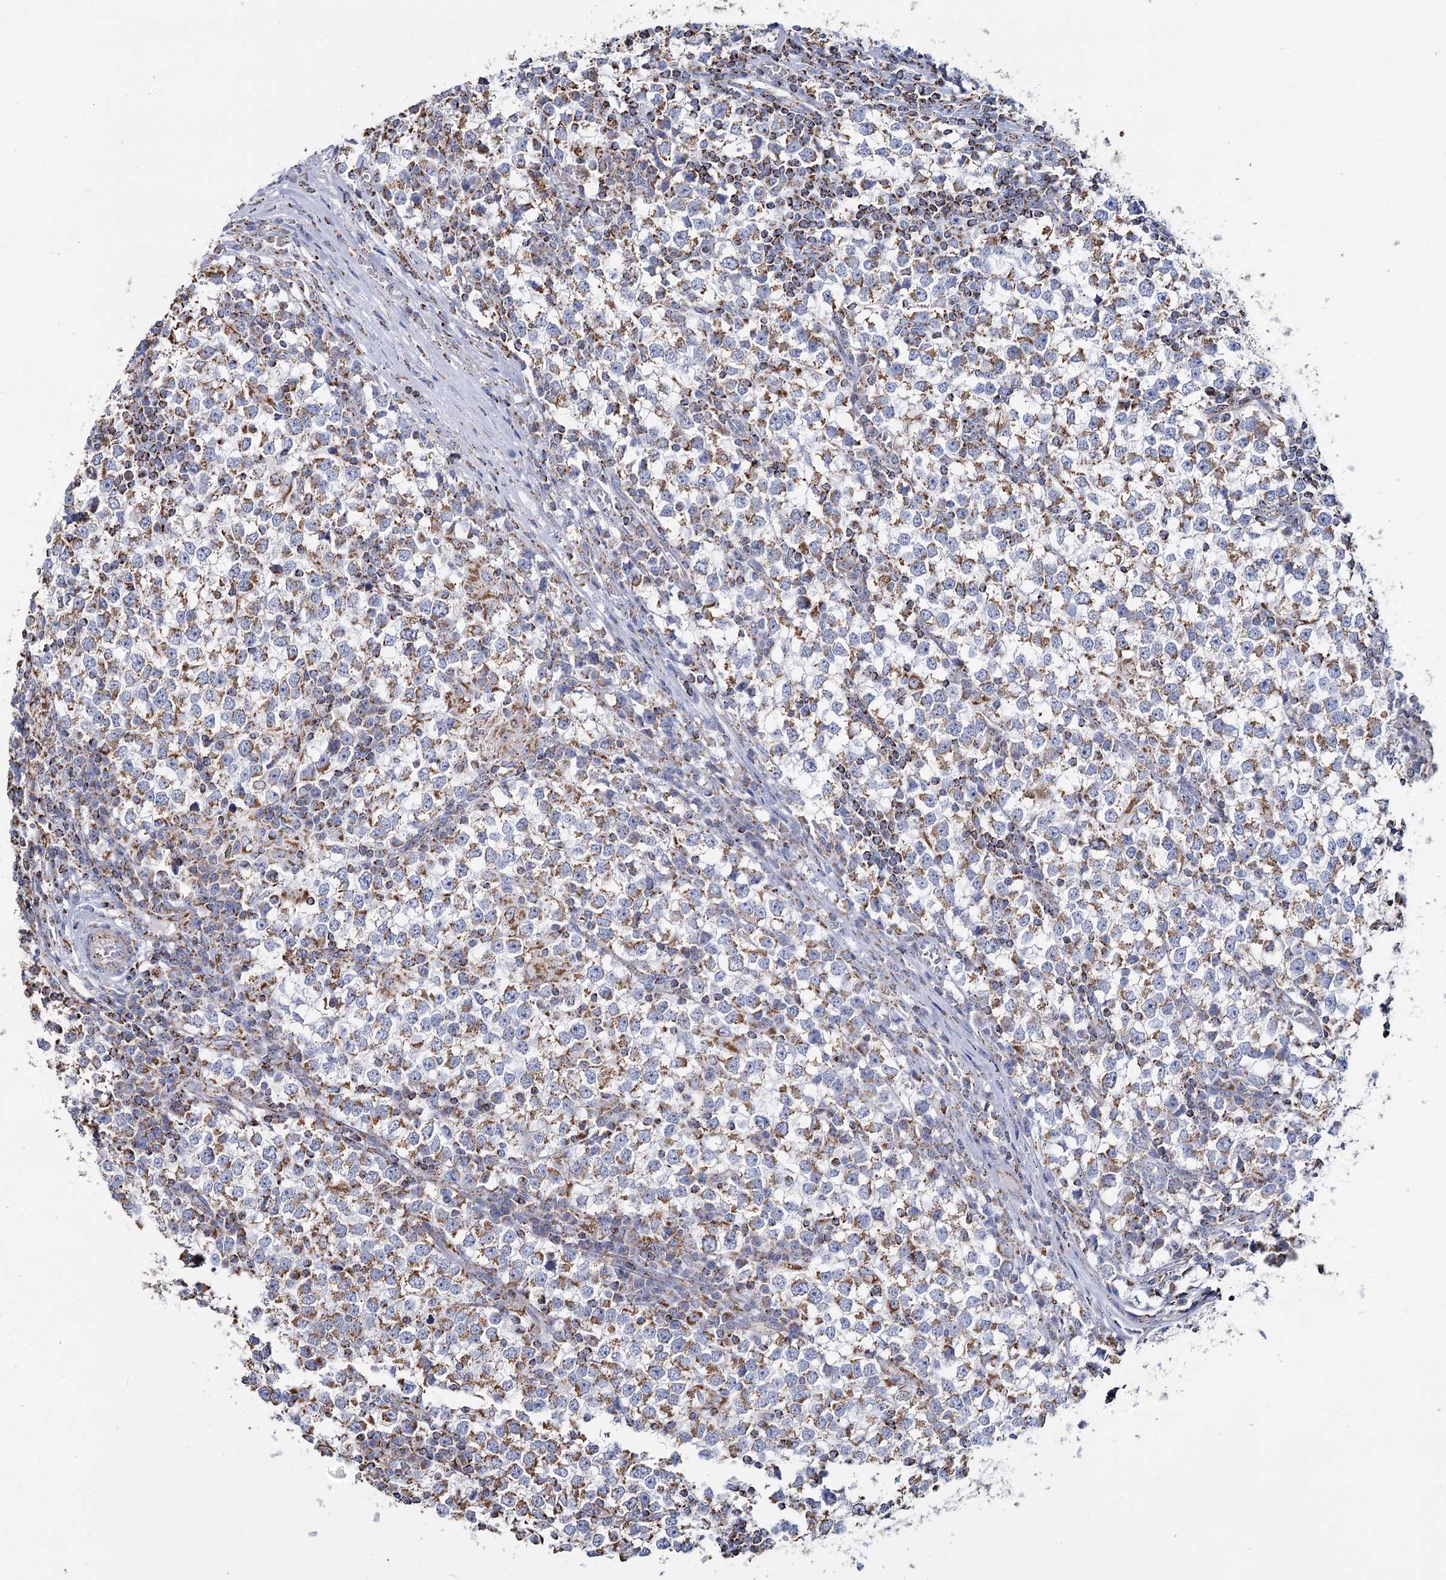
{"staining": {"intensity": "moderate", "quantity": "25%-75%", "location": "cytoplasmic/membranous"}, "tissue": "testis cancer", "cell_type": "Tumor cells", "image_type": "cancer", "snomed": [{"axis": "morphology", "description": "Seminoma, NOS"}, {"axis": "topography", "description": "Testis"}], "caption": "This micrograph reveals testis cancer (seminoma) stained with immunohistochemistry (IHC) to label a protein in brown. The cytoplasmic/membranous of tumor cells show moderate positivity for the protein. Nuclei are counter-stained blue.", "gene": "MRPL44", "patient": {"sex": "male", "age": 65}}